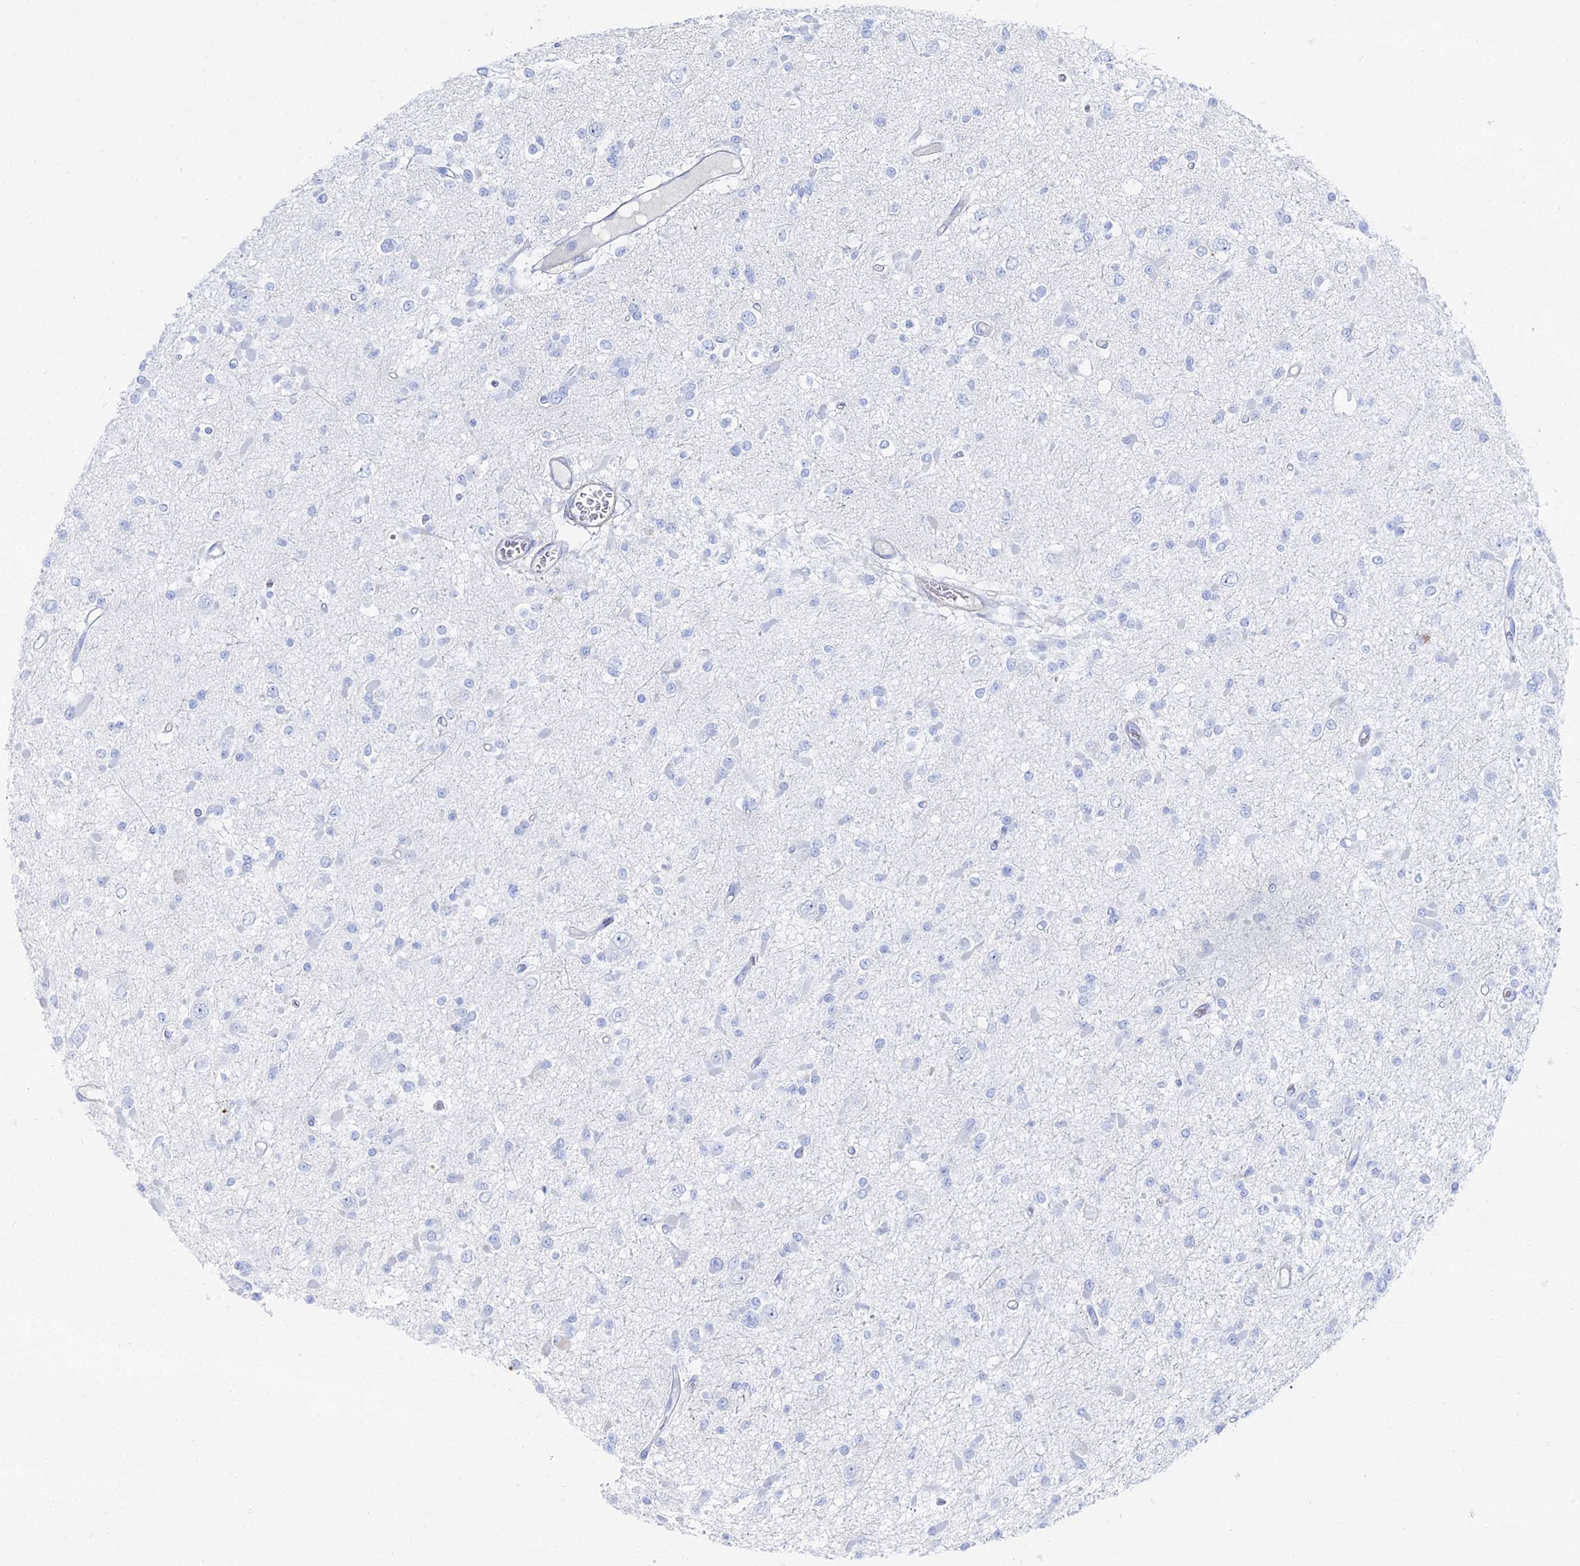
{"staining": {"intensity": "negative", "quantity": "none", "location": "none"}, "tissue": "glioma", "cell_type": "Tumor cells", "image_type": "cancer", "snomed": [{"axis": "morphology", "description": "Glioma, malignant, Low grade"}, {"axis": "topography", "description": "Brain"}], "caption": "The immunohistochemistry (IHC) micrograph has no significant expression in tumor cells of glioma tissue.", "gene": "DHX34", "patient": {"sex": "female", "age": 22}}